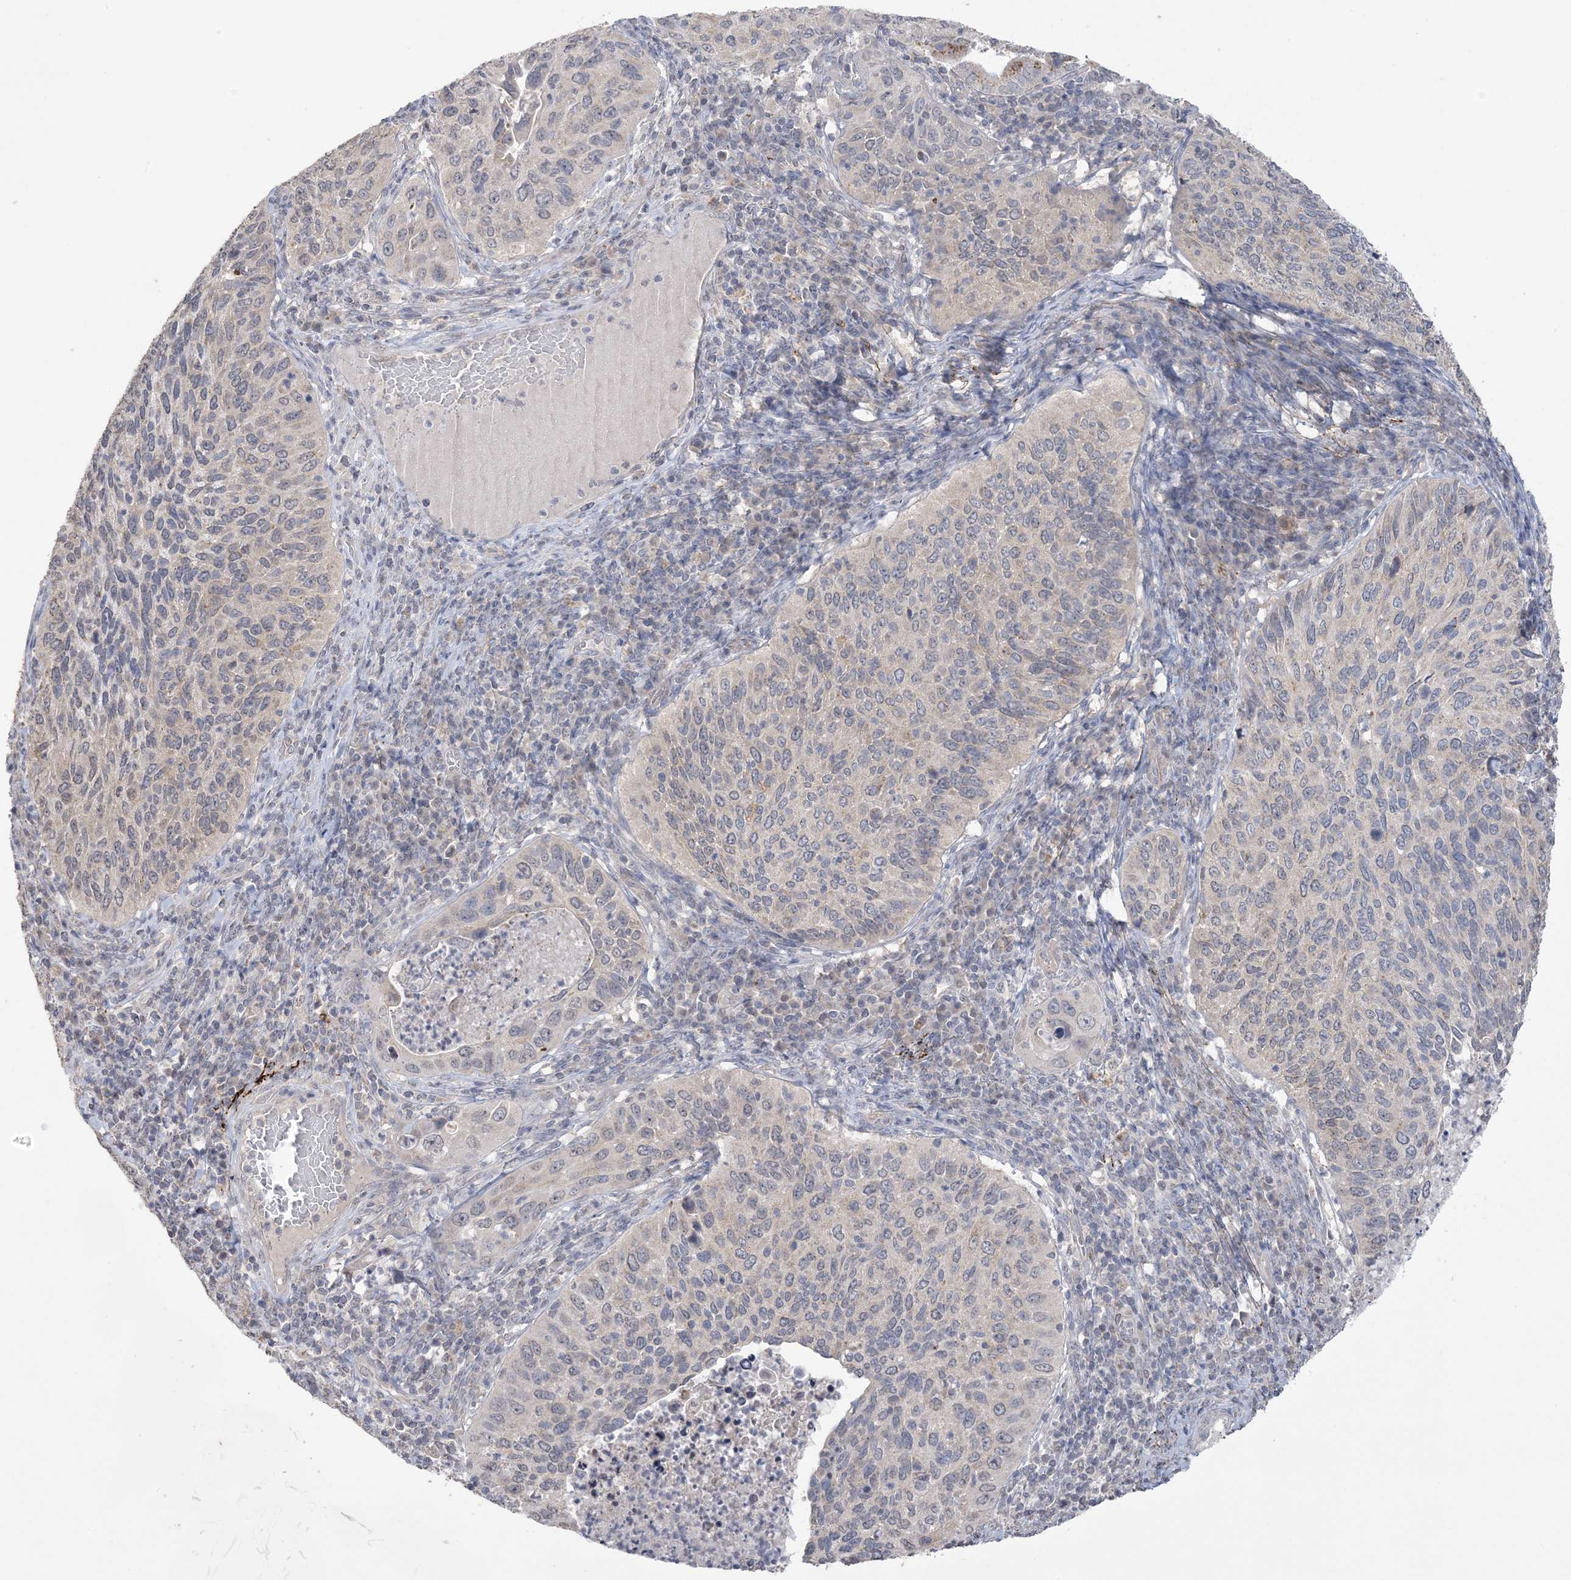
{"staining": {"intensity": "negative", "quantity": "none", "location": "none"}, "tissue": "cervical cancer", "cell_type": "Tumor cells", "image_type": "cancer", "snomed": [{"axis": "morphology", "description": "Squamous cell carcinoma, NOS"}, {"axis": "topography", "description": "Cervix"}], "caption": "An immunohistochemistry micrograph of cervical cancer is shown. There is no staining in tumor cells of cervical cancer.", "gene": "XRN1", "patient": {"sex": "female", "age": 38}}